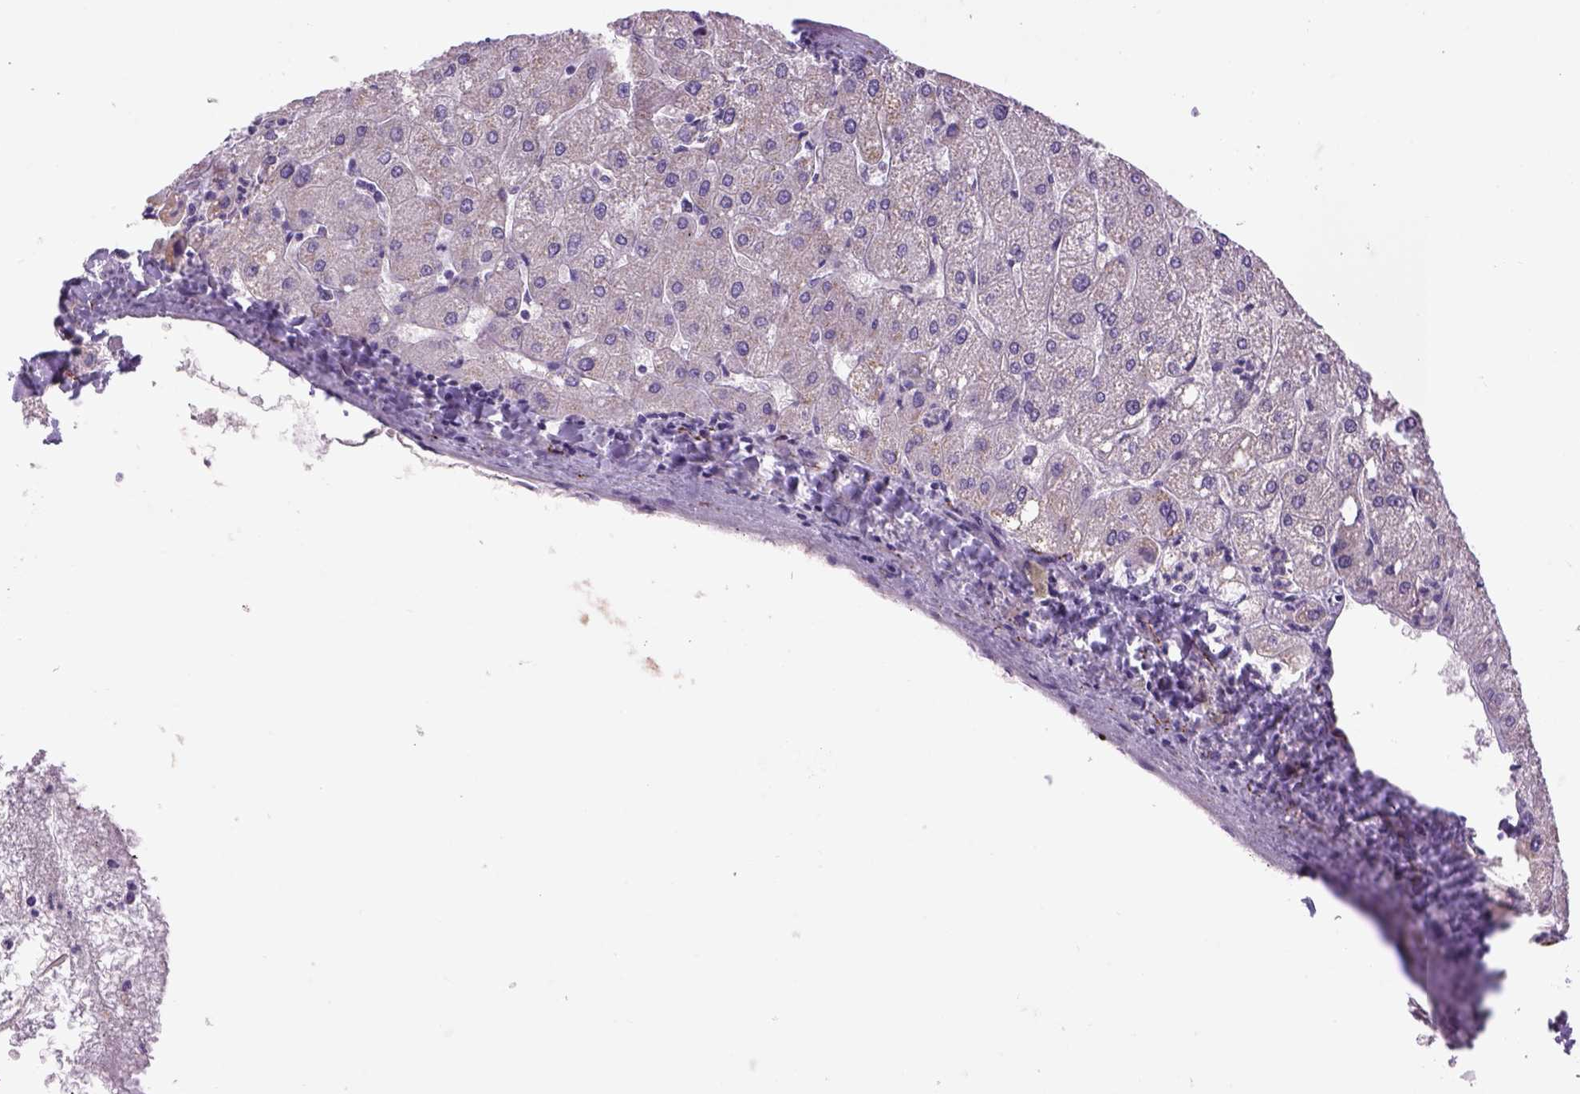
{"staining": {"intensity": "negative", "quantity": "none", "location": "none"}, "tissue": "liver", "cell_type": "Cholangiocytes", "image_type": "normal", "snomed": [{"axis": "morphology", "description": "Normal tissue, NOS"}, {"axis": "topography", "description": "Liver"}], "caption": "Cholangiocytes are negative for brown protein staining in unremarkable liver.", "gene": "DBH", "patient": {"sex": "male", "age": 67}}